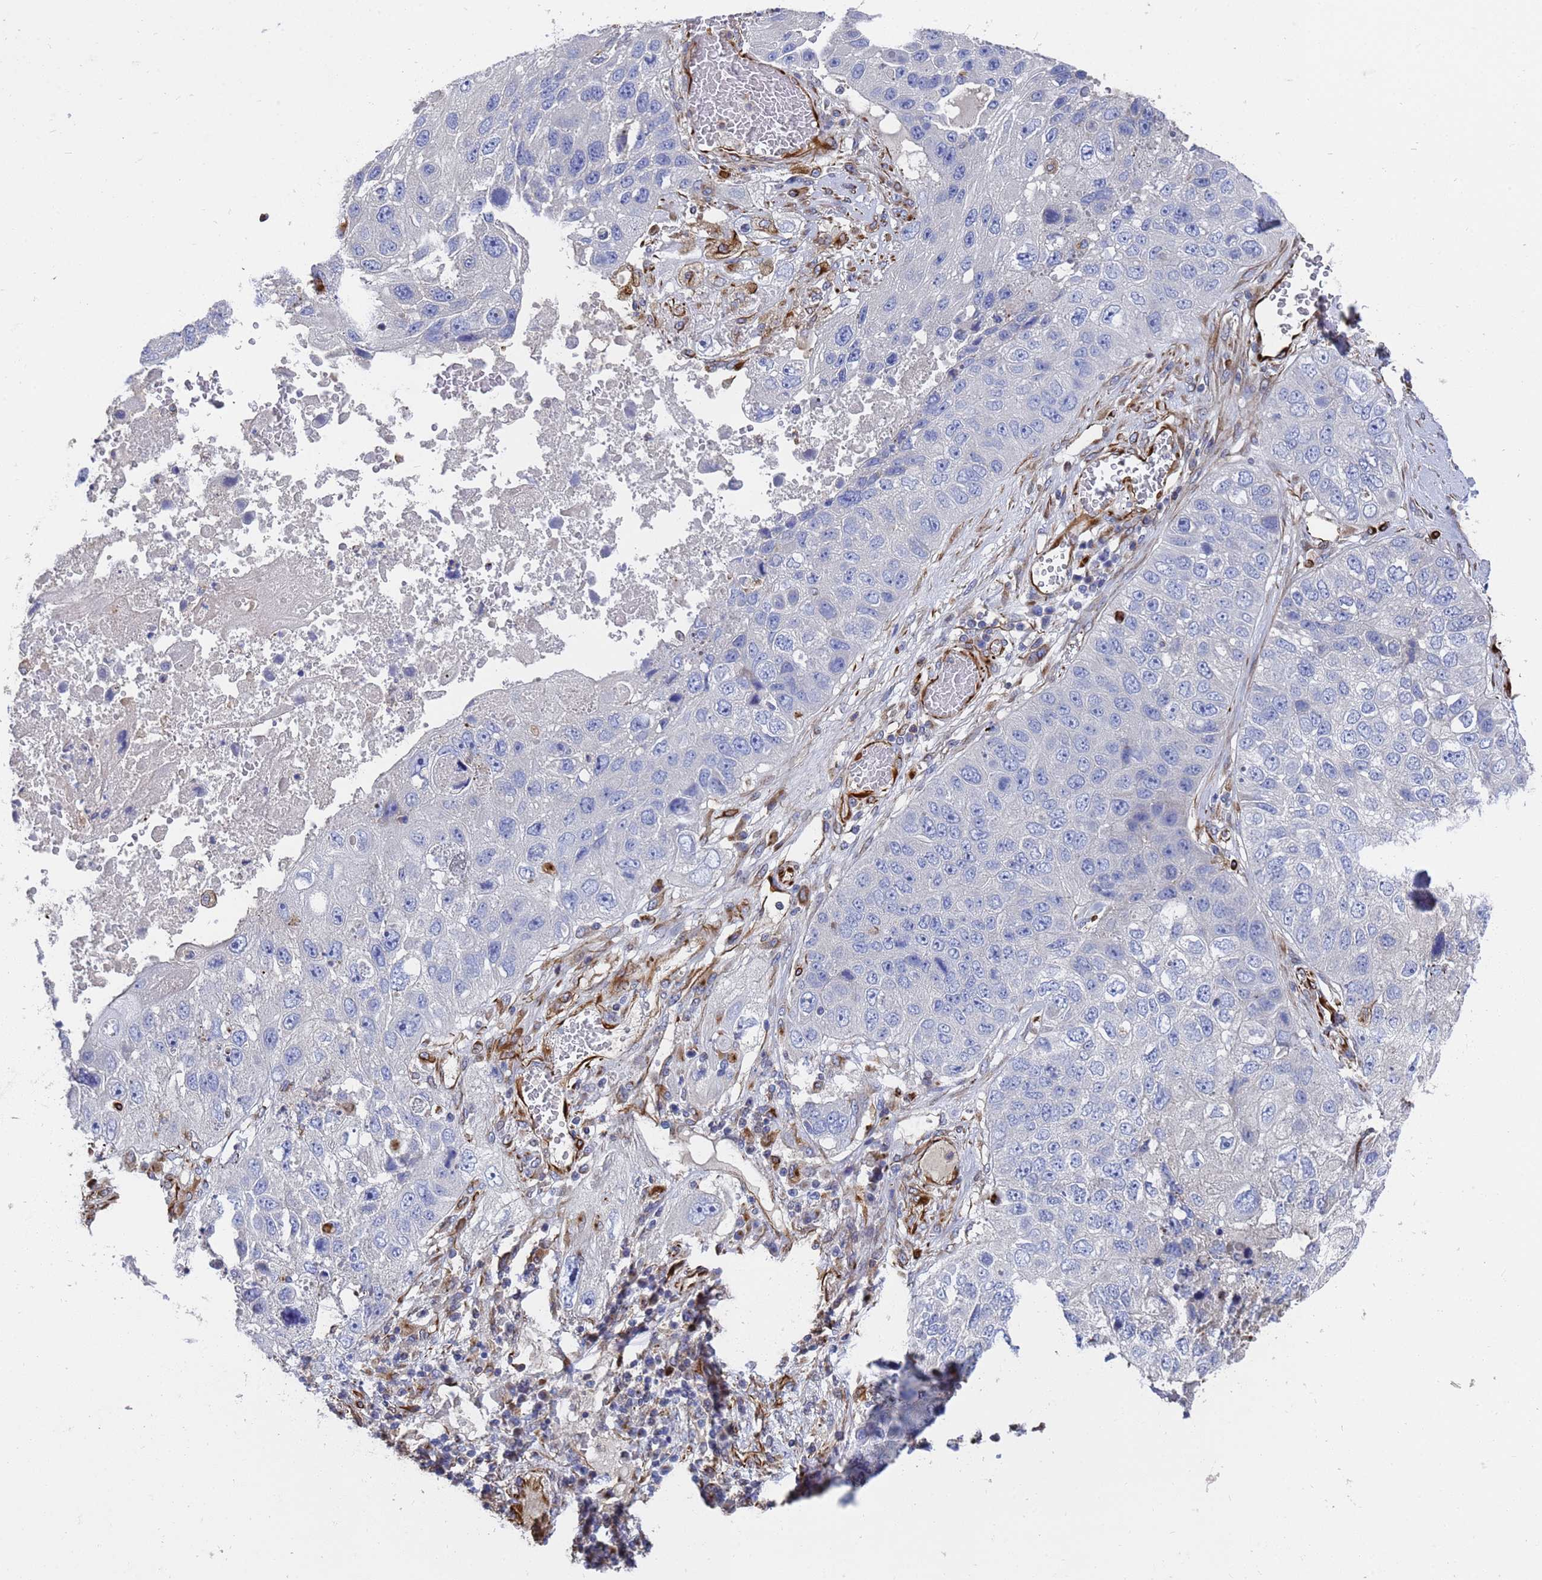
{"staining": {"intensity": "negative", "quantity": "none", "location": "none"}, "tissue": "lung cancer", "cell_type": "Tumor cells", "image_type": "cancer", "snomed": [{"axis": "morphology", "description": "Squamous cell carcinoma, NOS"}, {"axis": "topography", "description": "Lung"}], "caption": "Tumor cells show no significant positivity in squamous cell carcinoma (lung).", "gene": "SYT13", "patient": {"sex": "male", "age": 61}}